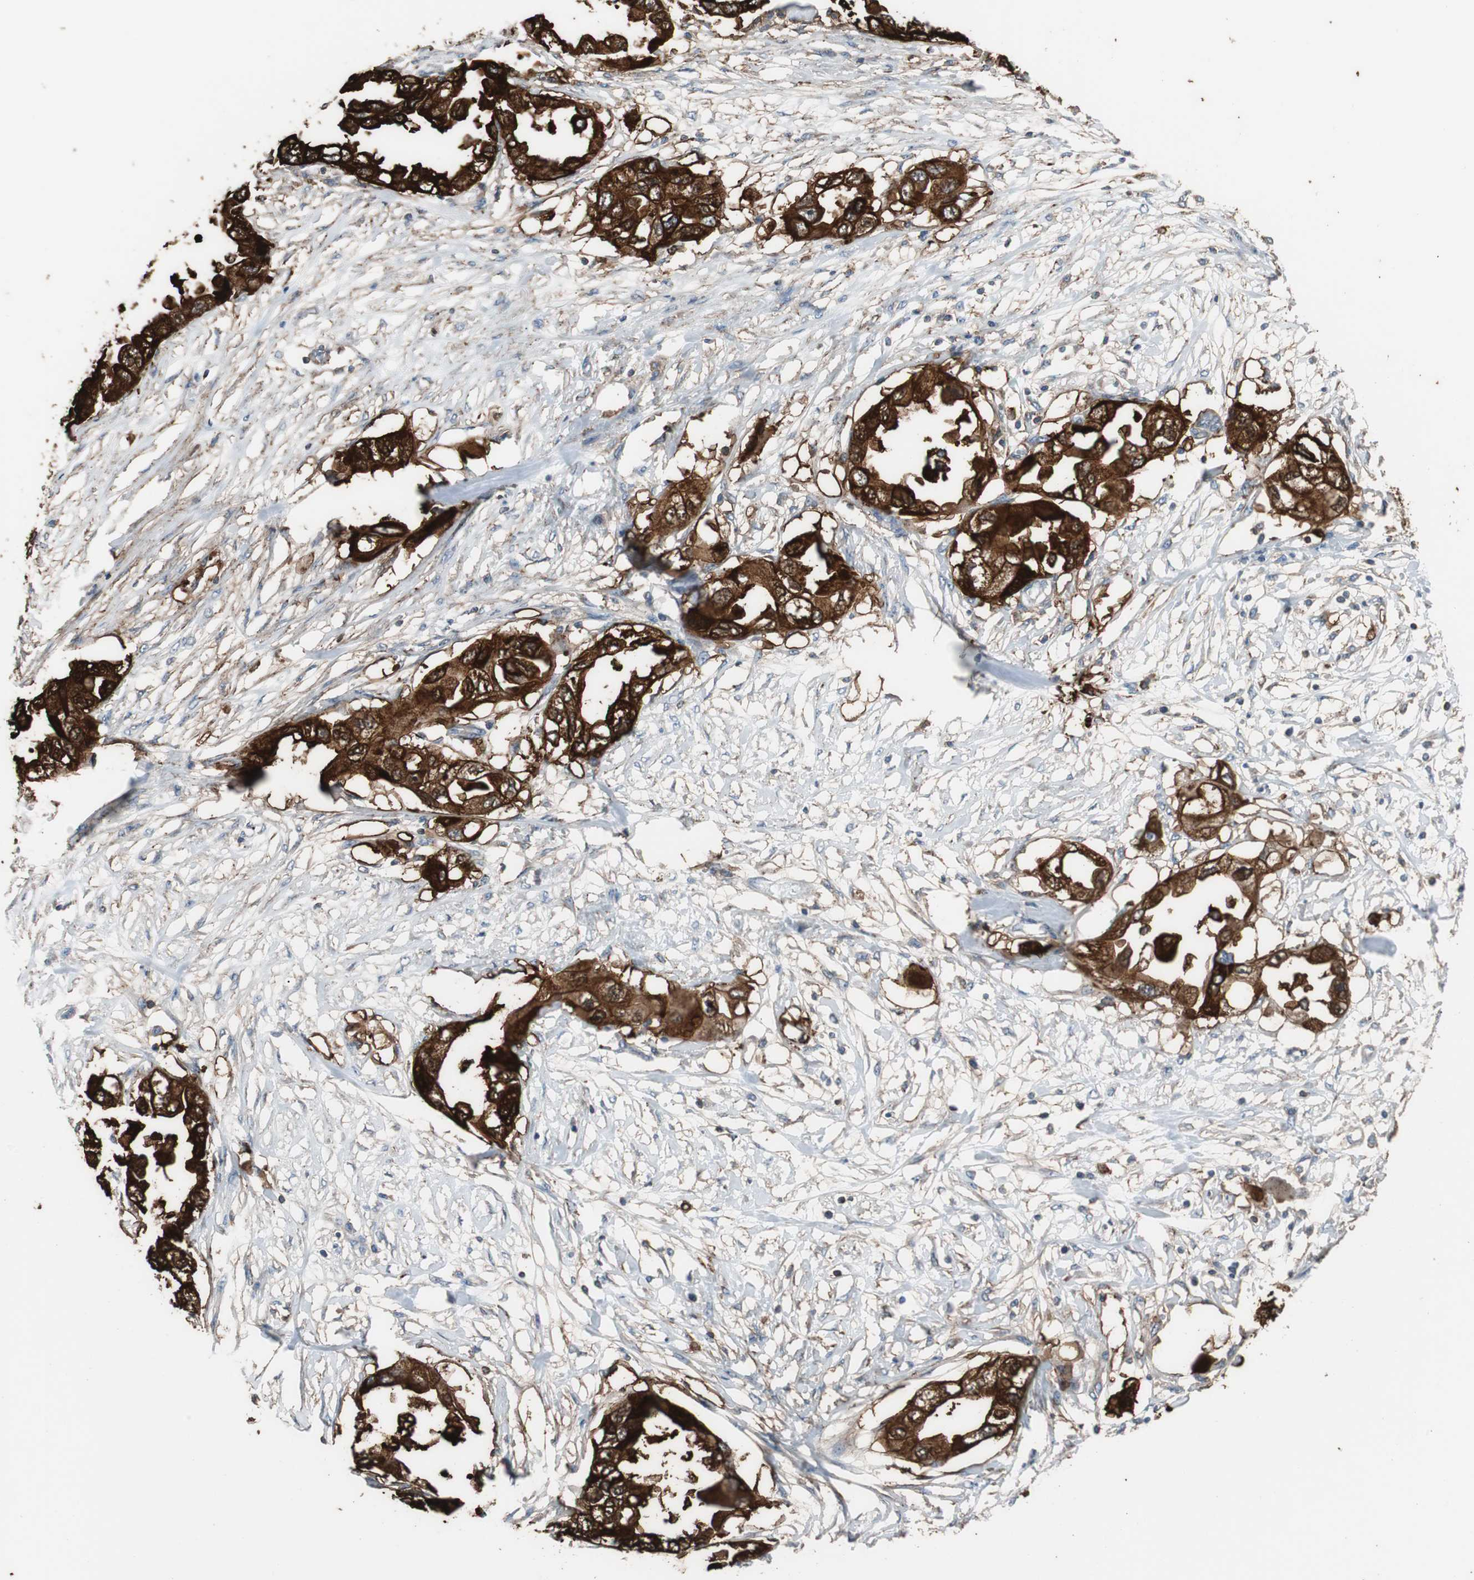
{"staining": {"intensity": "strong", "quantity": ">75%", "location": "cytoplasmic/membranous"}, "tissue": "endometrial cancer", "cell_type": "Tumor cells", "image_type": "cancer", "snomed": [{"axis": "morphology", "description": "Adenocarcinoma, NOS"}, {"axis": "topography", "description": "Endometrium"}], "caption": "Immunohistochemistry (DAB) staining of adenocarcinoma (endometrial) shows strong cytoplasmic/membranous protein staining in approximately >75% of tumor cells.", "gene": "ANXA4", "patient": {"sex": "female", "age": 67}}